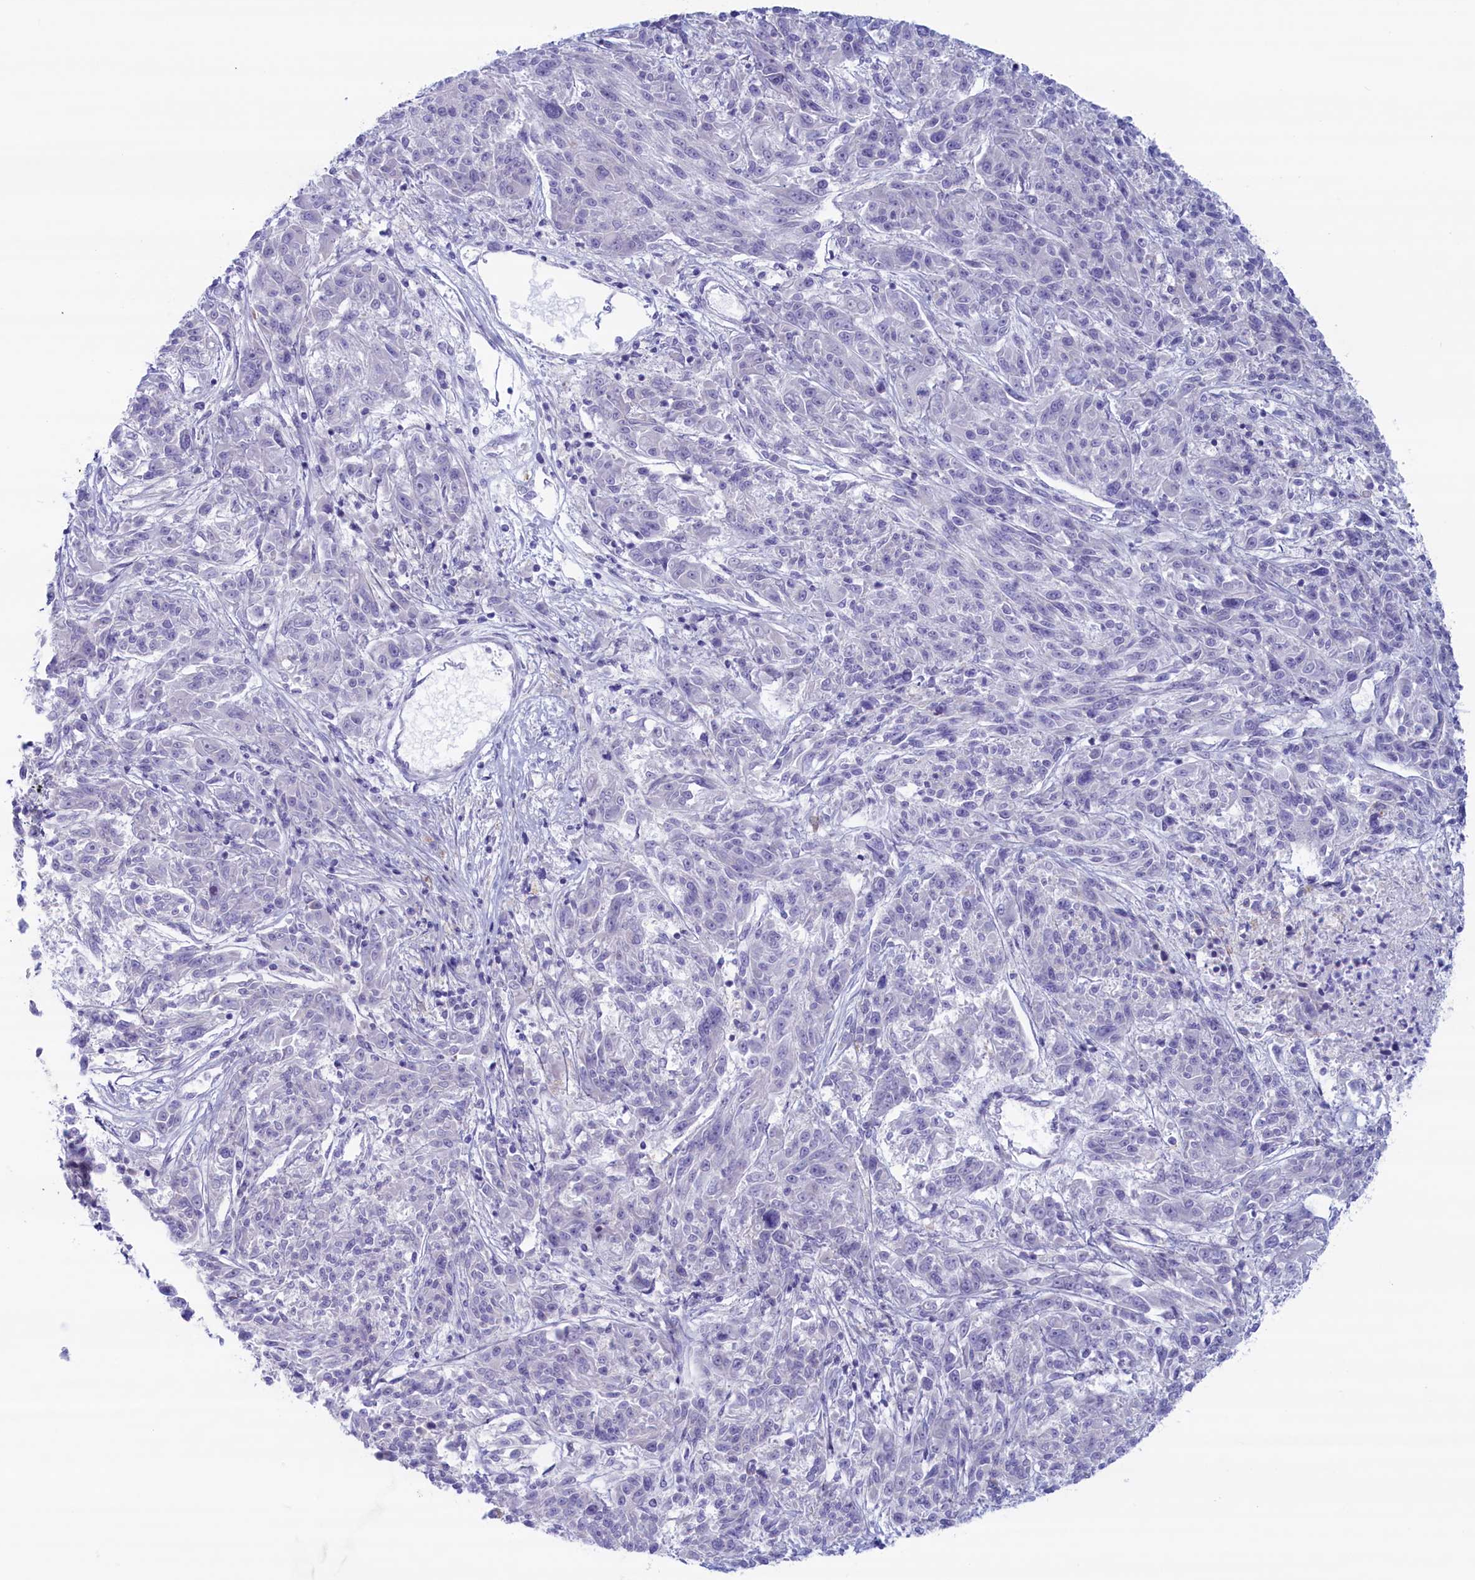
{"staining": {"intensity": "negative", "quantity": "none", "location": "none"}, "tissue": "melanoma", "cell_type": "Tumor cells", "image_type": "cancer", "snomed": [{"axis": "morphology", "description": "Malignant melanoma, NOS"}, {"axis": "topography", "description": "Skin"}], "caption": "The immunohistochemistry histopathology image has no significant staining in tumor cells of melanoma tissue.", "gene": "MPV17L2", "patient": {"sex": "male", "age": 53}}